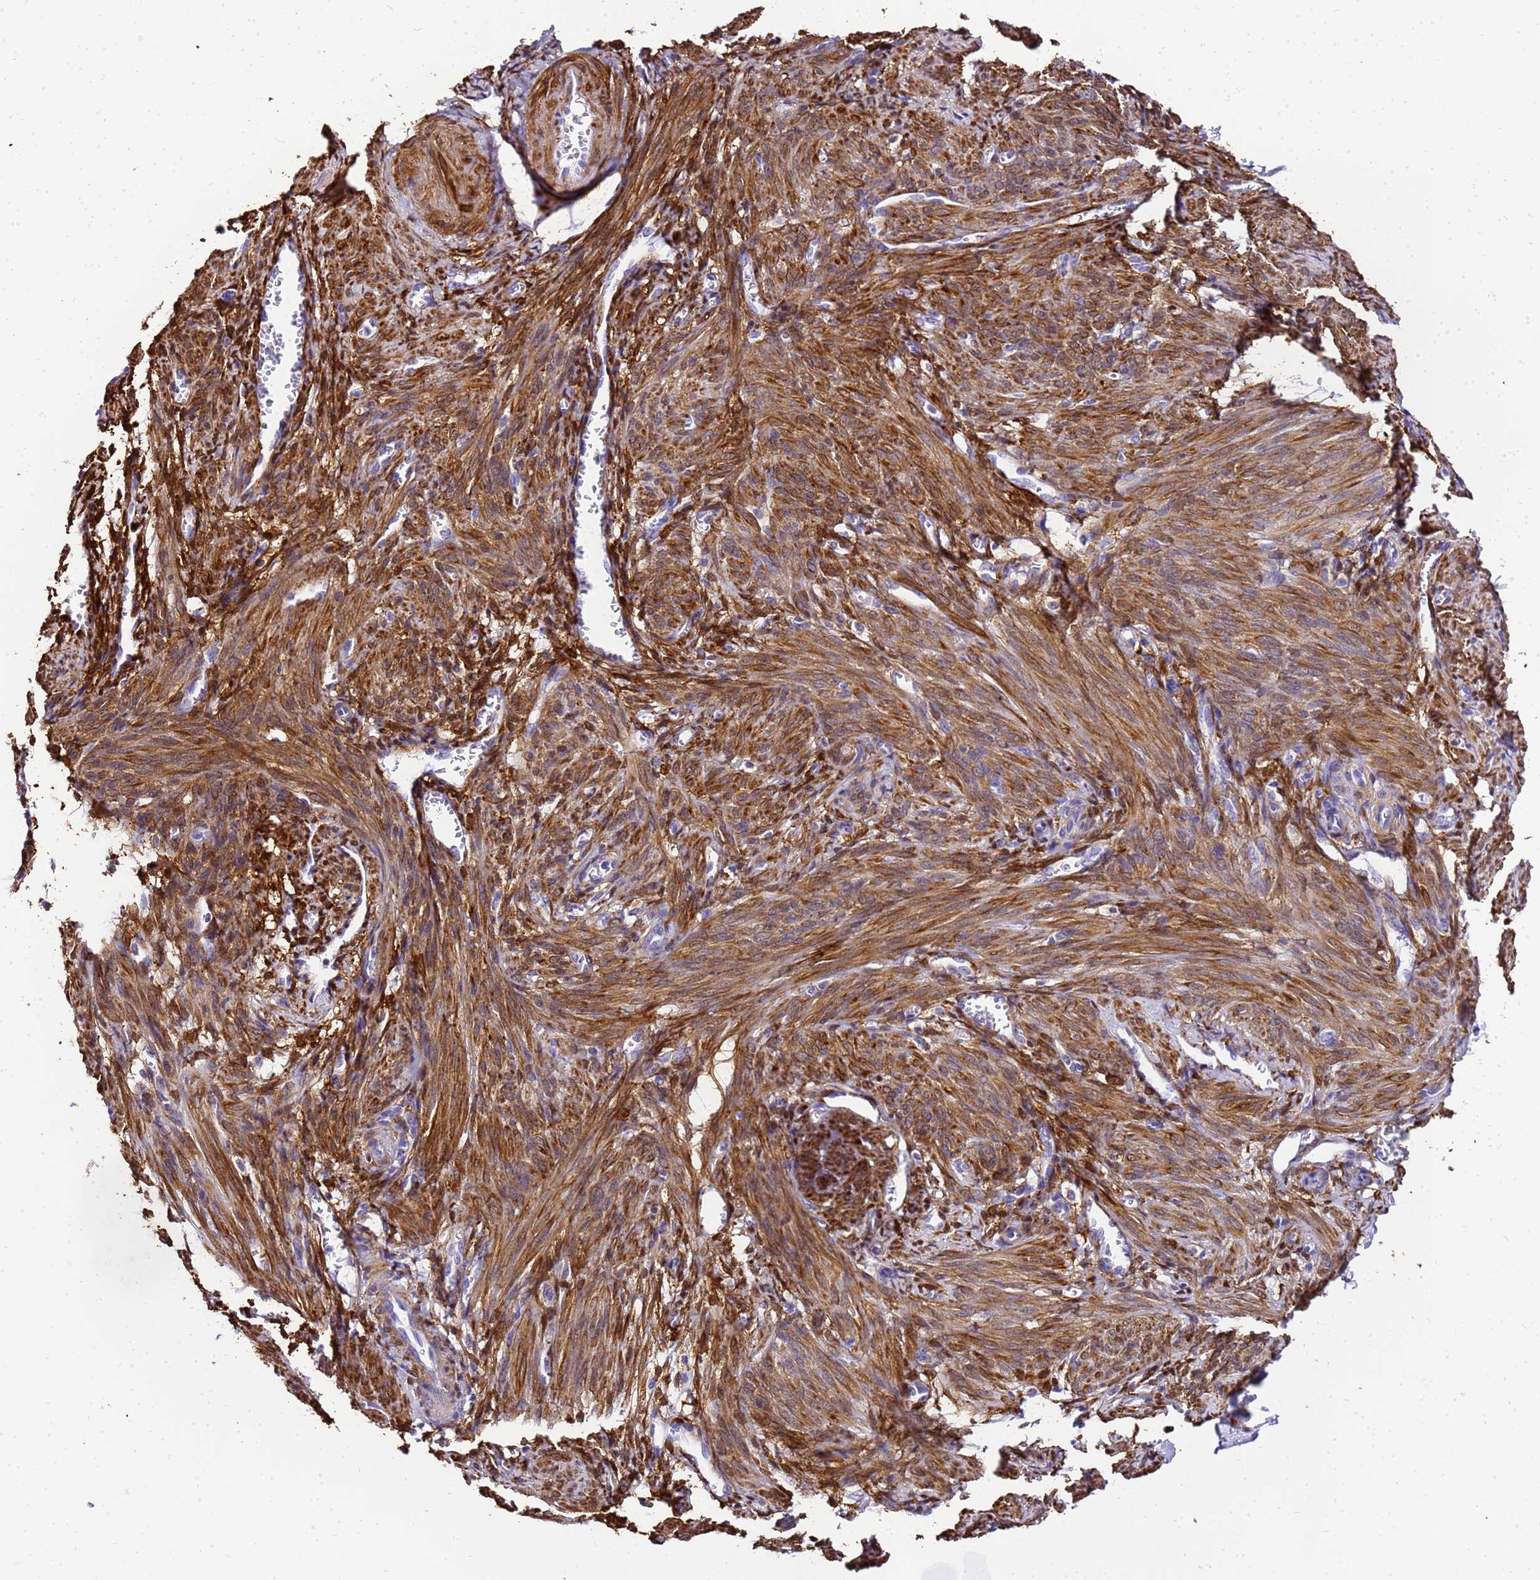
{"staining": {"intensity": "strong", "quantity": "25%-75%", "location": "cytoplasmic/membranous"}, "tissue": "smooth muscle", "cell_type": "Smooth muscle cells", "image_type": "normal", "snomed": [{"axis": "morphology", "description": "Normal tissue, NOS"}, {"axis": "topography", "description": "Smooth muscle"}], "caption": "IHC histopathology image of normal smooth muscle: smooth muscle stained using immunohistochemistry displays high levels of strong protein expression localized specifically in the cytoplasmic/membranous of smooth muscle cells, appearing as a cytoplasmic/membranous brown color.", "gene": "HSPB6", "patient": {"sex": "female", "age": 39}}